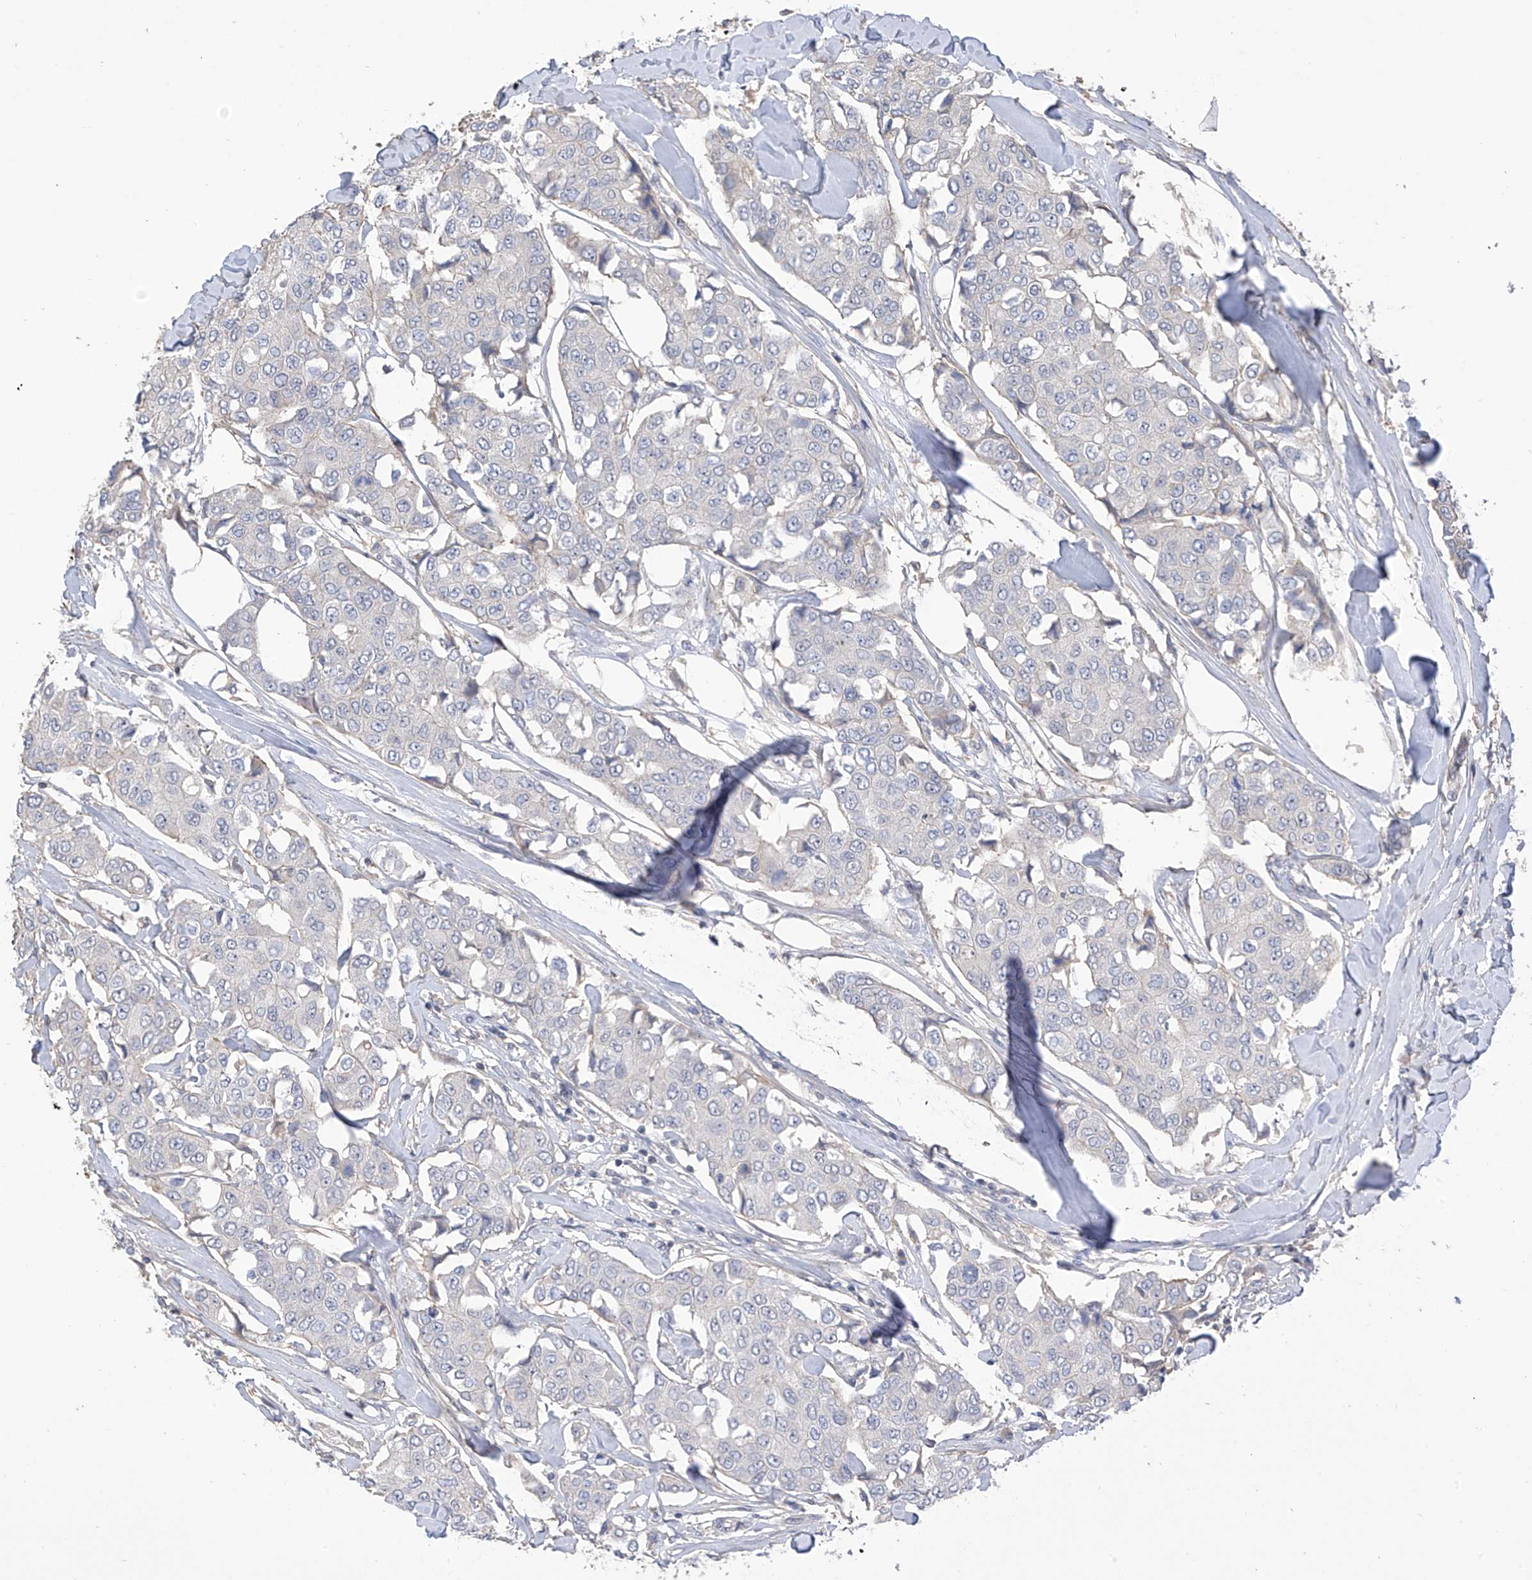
{"staining": {"intensity": "negative", "quantity": "none", "location": "none"}, "tissue": "breast cancer", "cell_type": "Tumor cells", "image_type": "cancer", "snomed": [{"axis": "morphology", "description": "Duct carcinoma"}, {"axis": "topography", "description": "Breast"}], "caption": "DAB immunohistochemical staining of human breast intraductal carcinoma displays no significant staining in tumor cells.", "gene": "SLFN14", "patient": {"sex": "female", "age": 80}}